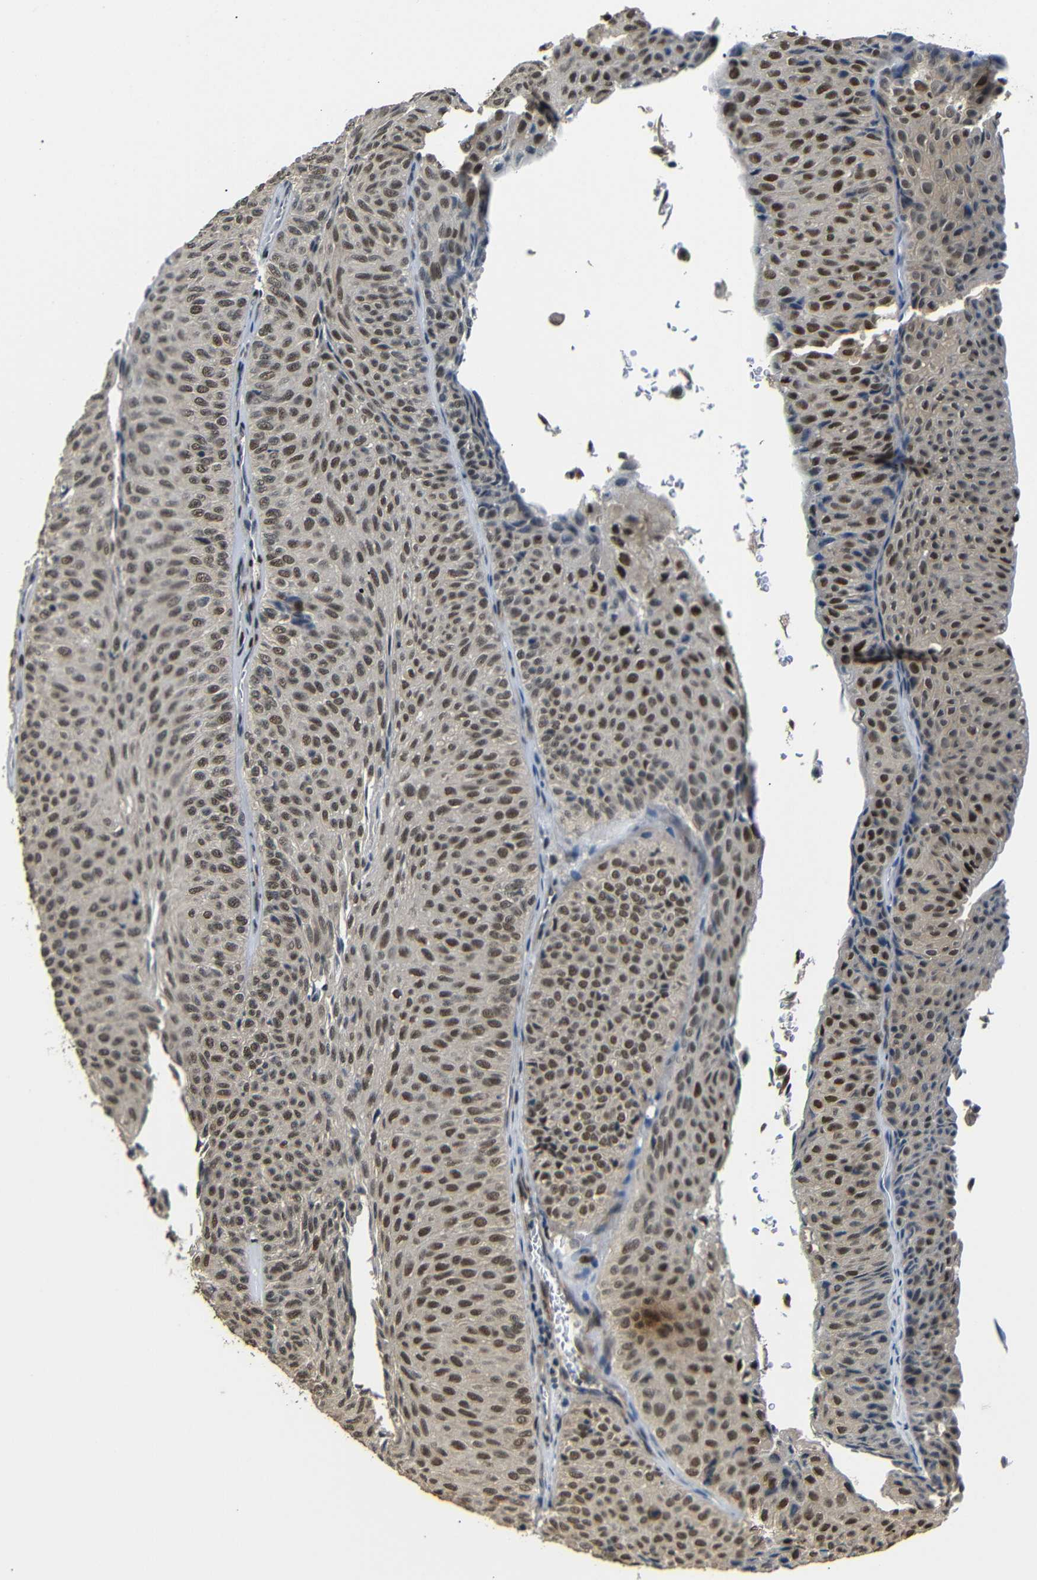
{"staining": {"intensity": "moderate", "quantity": ">75%", "location": "cytoplasmic/membranous,nuclear"}, "tissue": "urothelial cancer", "cell_type": "Tumor cells", "image_type": "cancer", "snomed": [{"axis": "morphology", "description": "Urothelial carcinoma, Low grade"}, {"axis": "topography", "description": "Urinary bladder"}], "caption": "Urothelial carcinoma (low-grade) stained for a protein displays moderate cytoplasmic/membranous and nuclear positivity in tumor cells. (DAB IHC with brightfield microscopy, high magnification).", "gene": "TBX2", "patient": {"sex": "male", "age": 78}}